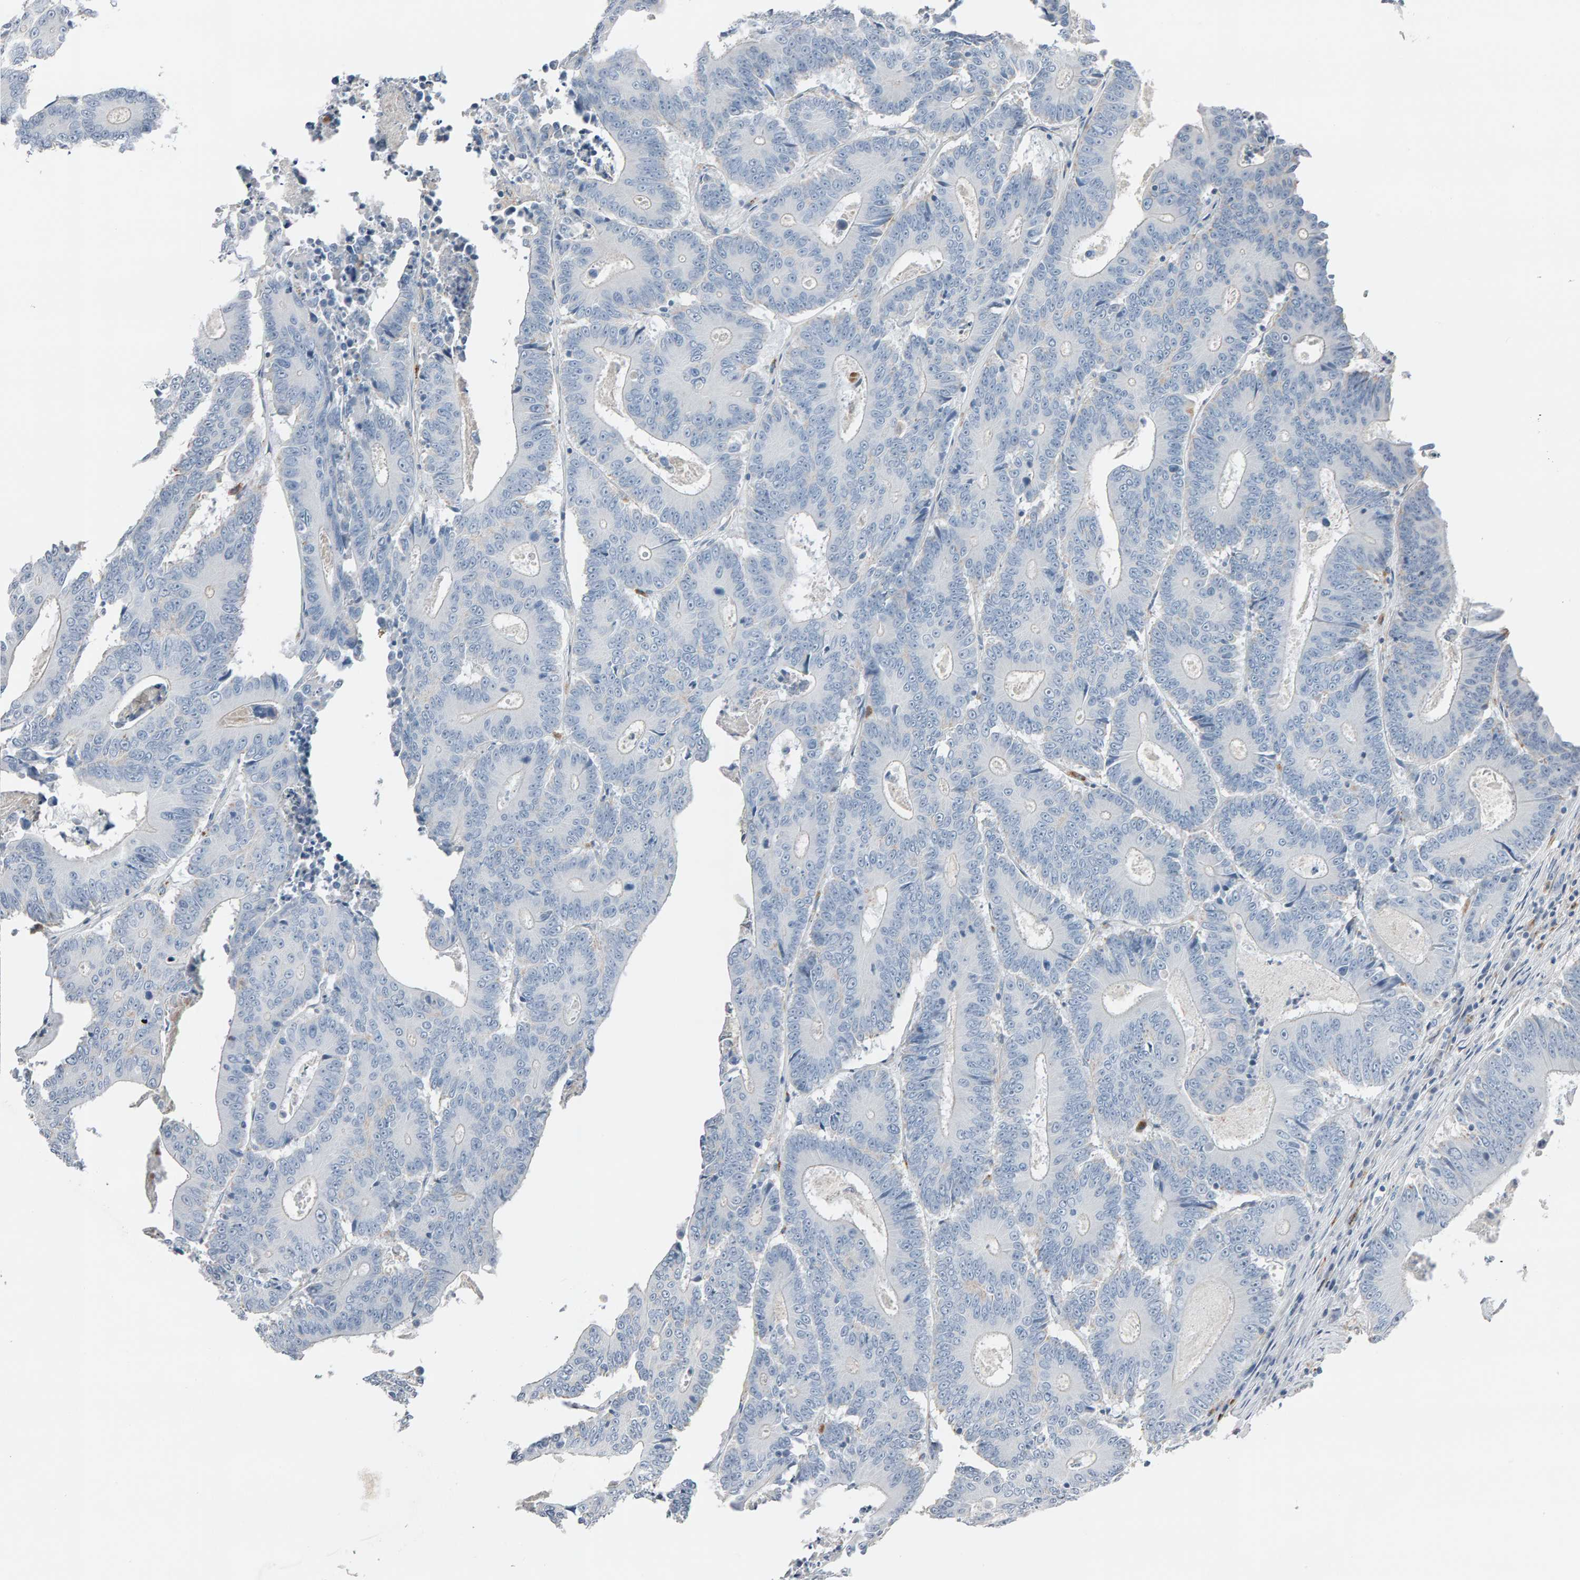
{"staining": {"intensity": "negative", "quantity": "none", "location": "none"}, "tissue": "colorectal cancer", "cell_type": "Tumor cells", "image_type": "cancer", "snomed": [{"axis": "morphology", "description": "Adenocarcinoma, NOS"}, {"axis": "topography", "description": "Colon"}], "caption": "The photomicrograph reveals no significant staining in tumor cells of adenocarcinoma (colorectal).", "gene": "IPPK", "patient": {"sex": "male", "age": 83}}